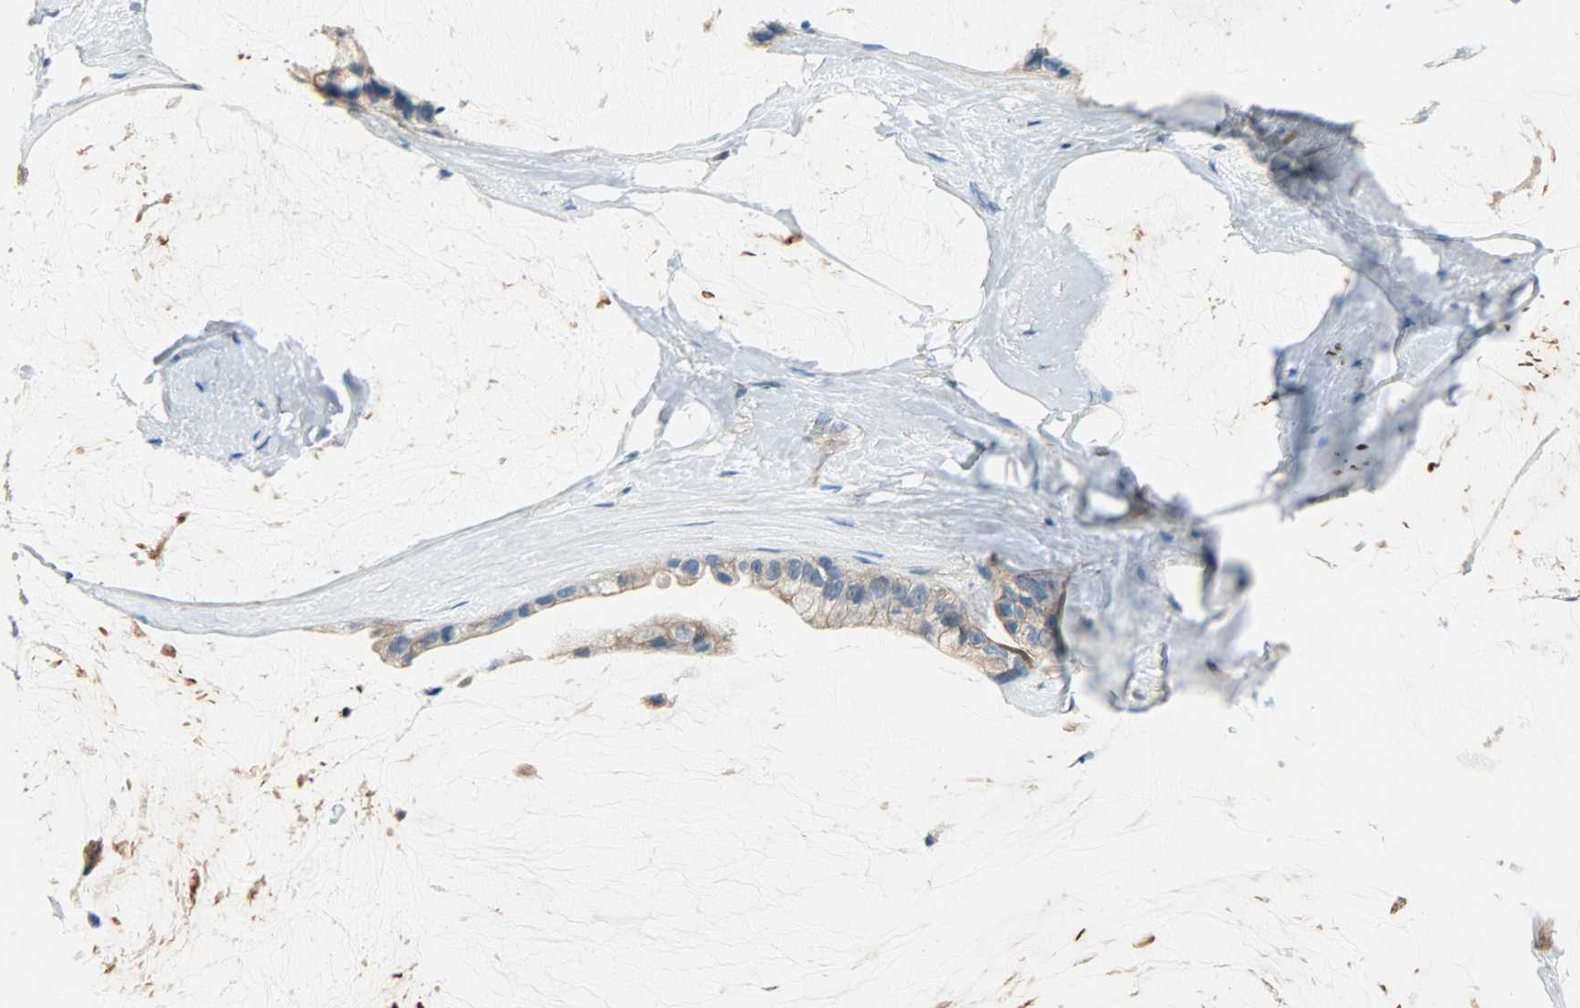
{"staining": {"intensity": "moderate", "quantity": ">75%", "location": "cytoplasmic/membranous"}, "tissue": "ovarian cancer", "cell_type": "Tumor cells", "image_type": "cancer", "snomed": [{"axis": "morphology", "description": "Cystadenocarcinoma, mucinous, NOS"}, {"axis": "topography", "description": "Ovary"}], "caption": "Ovarian cancer (mucinous cystadenocarcinoma) stained with DAB (3,3'-diaminobenzidine) immunohistochemistry (IHC) demonstrates medium levels of moderate cytoplasmic/membranous staining in approximately >75% of tumor cells.", "gene": "KIAA1217", "patient": {"sex": "female", "age": 39}}